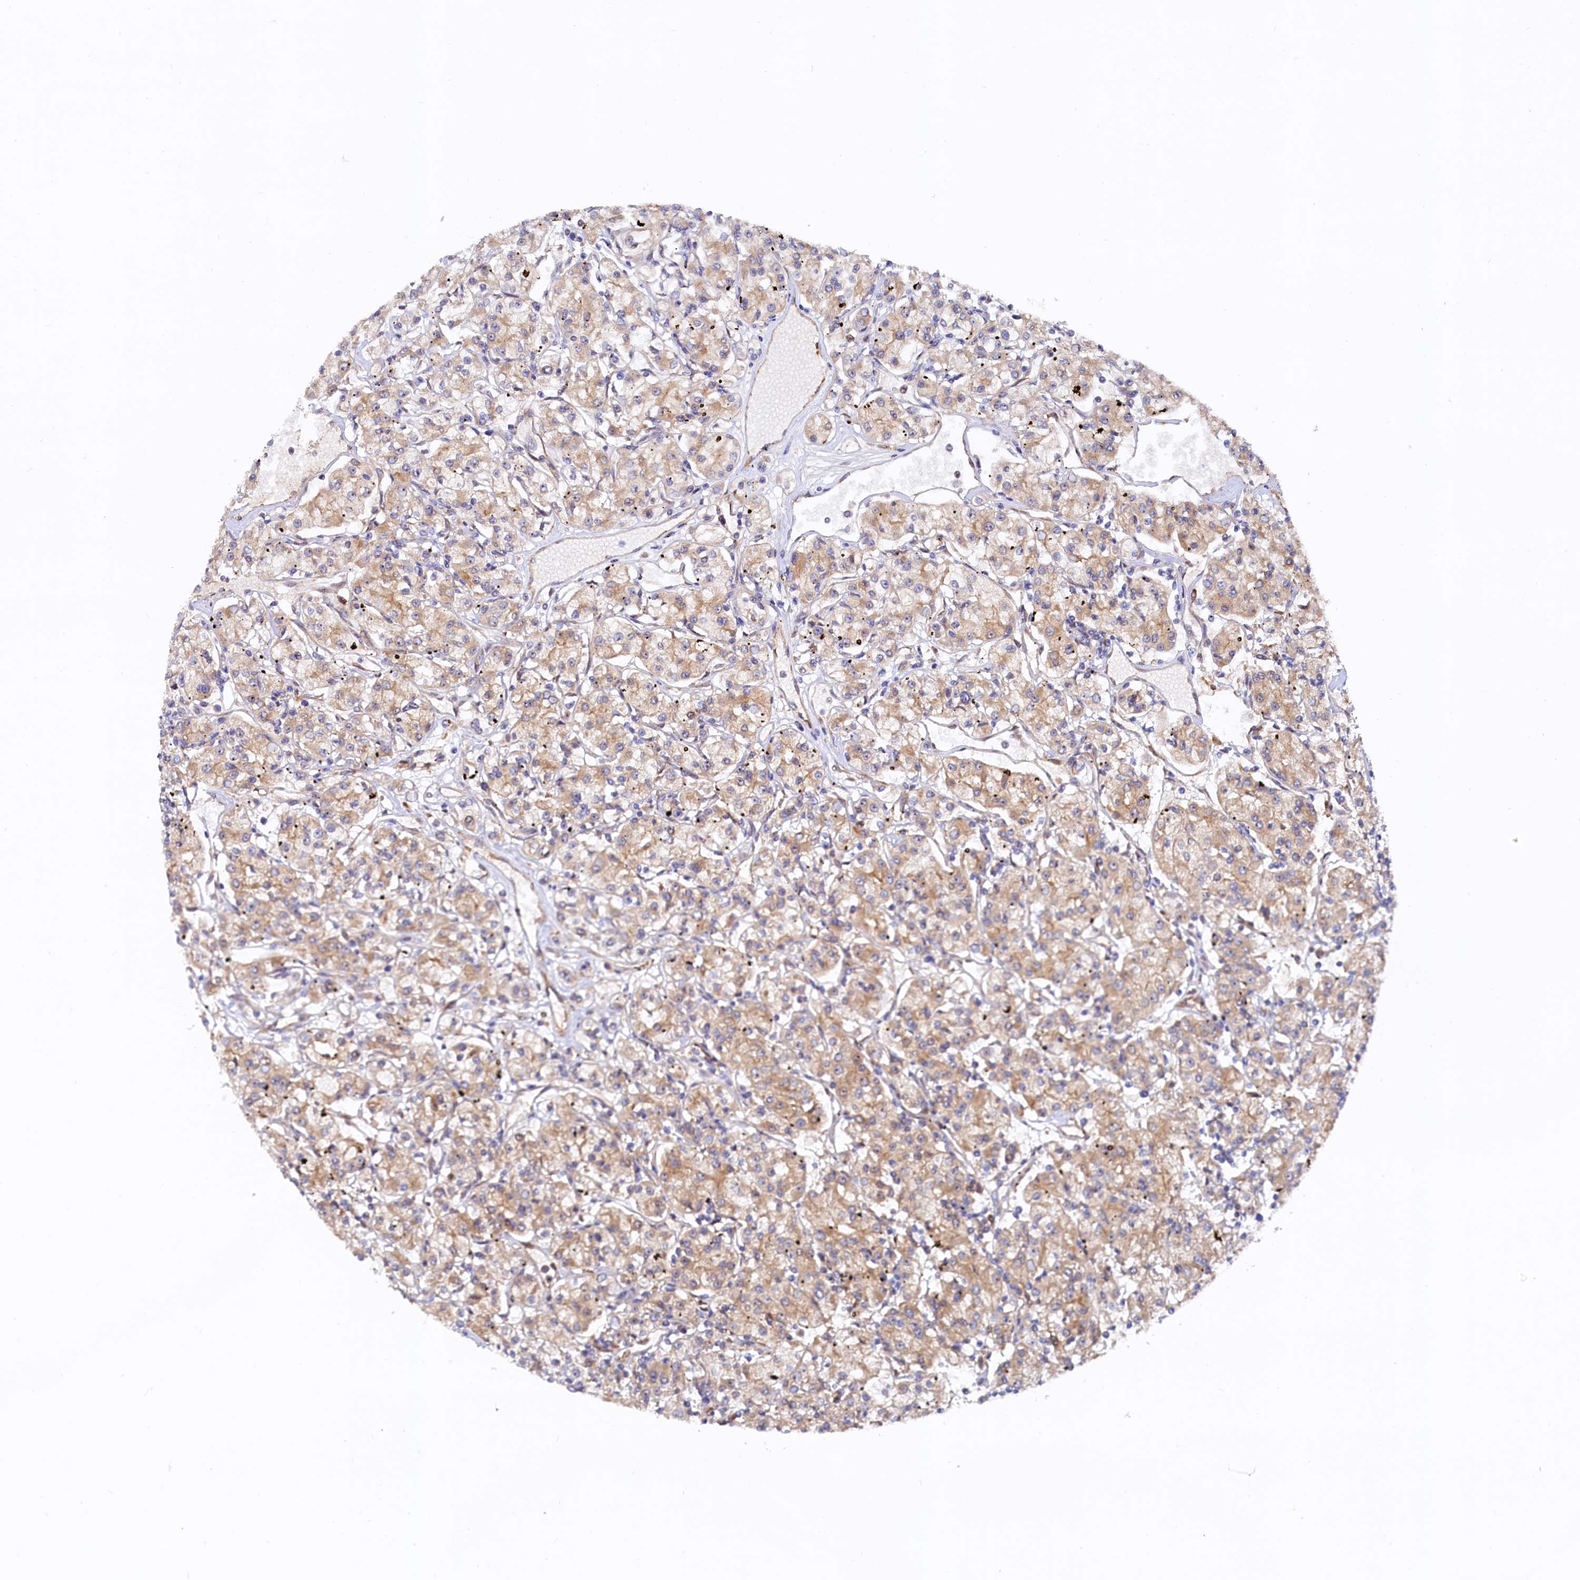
{"staining": {"intensity": "moderate", "quantity": ">75%", "location": "cytoplasmic/membranous"}, "tissue": "renal cancer", "cell_type": "Tumor cells", "image_type": "cancer", "snomed": [{"axis": "morphology", "description": "Adenocarcinoma, NOS"}, {"axis": "topography", "description": "Kidney"}], "caption": "Human adenocarcinoma (renal) stained for a protein (brown) reveals moderate cytoplasmic/membranous positive staining in about >75% of tumor cells.", "gene": "RGS7BP", "patient": {"sex": "female", "age": 59}}